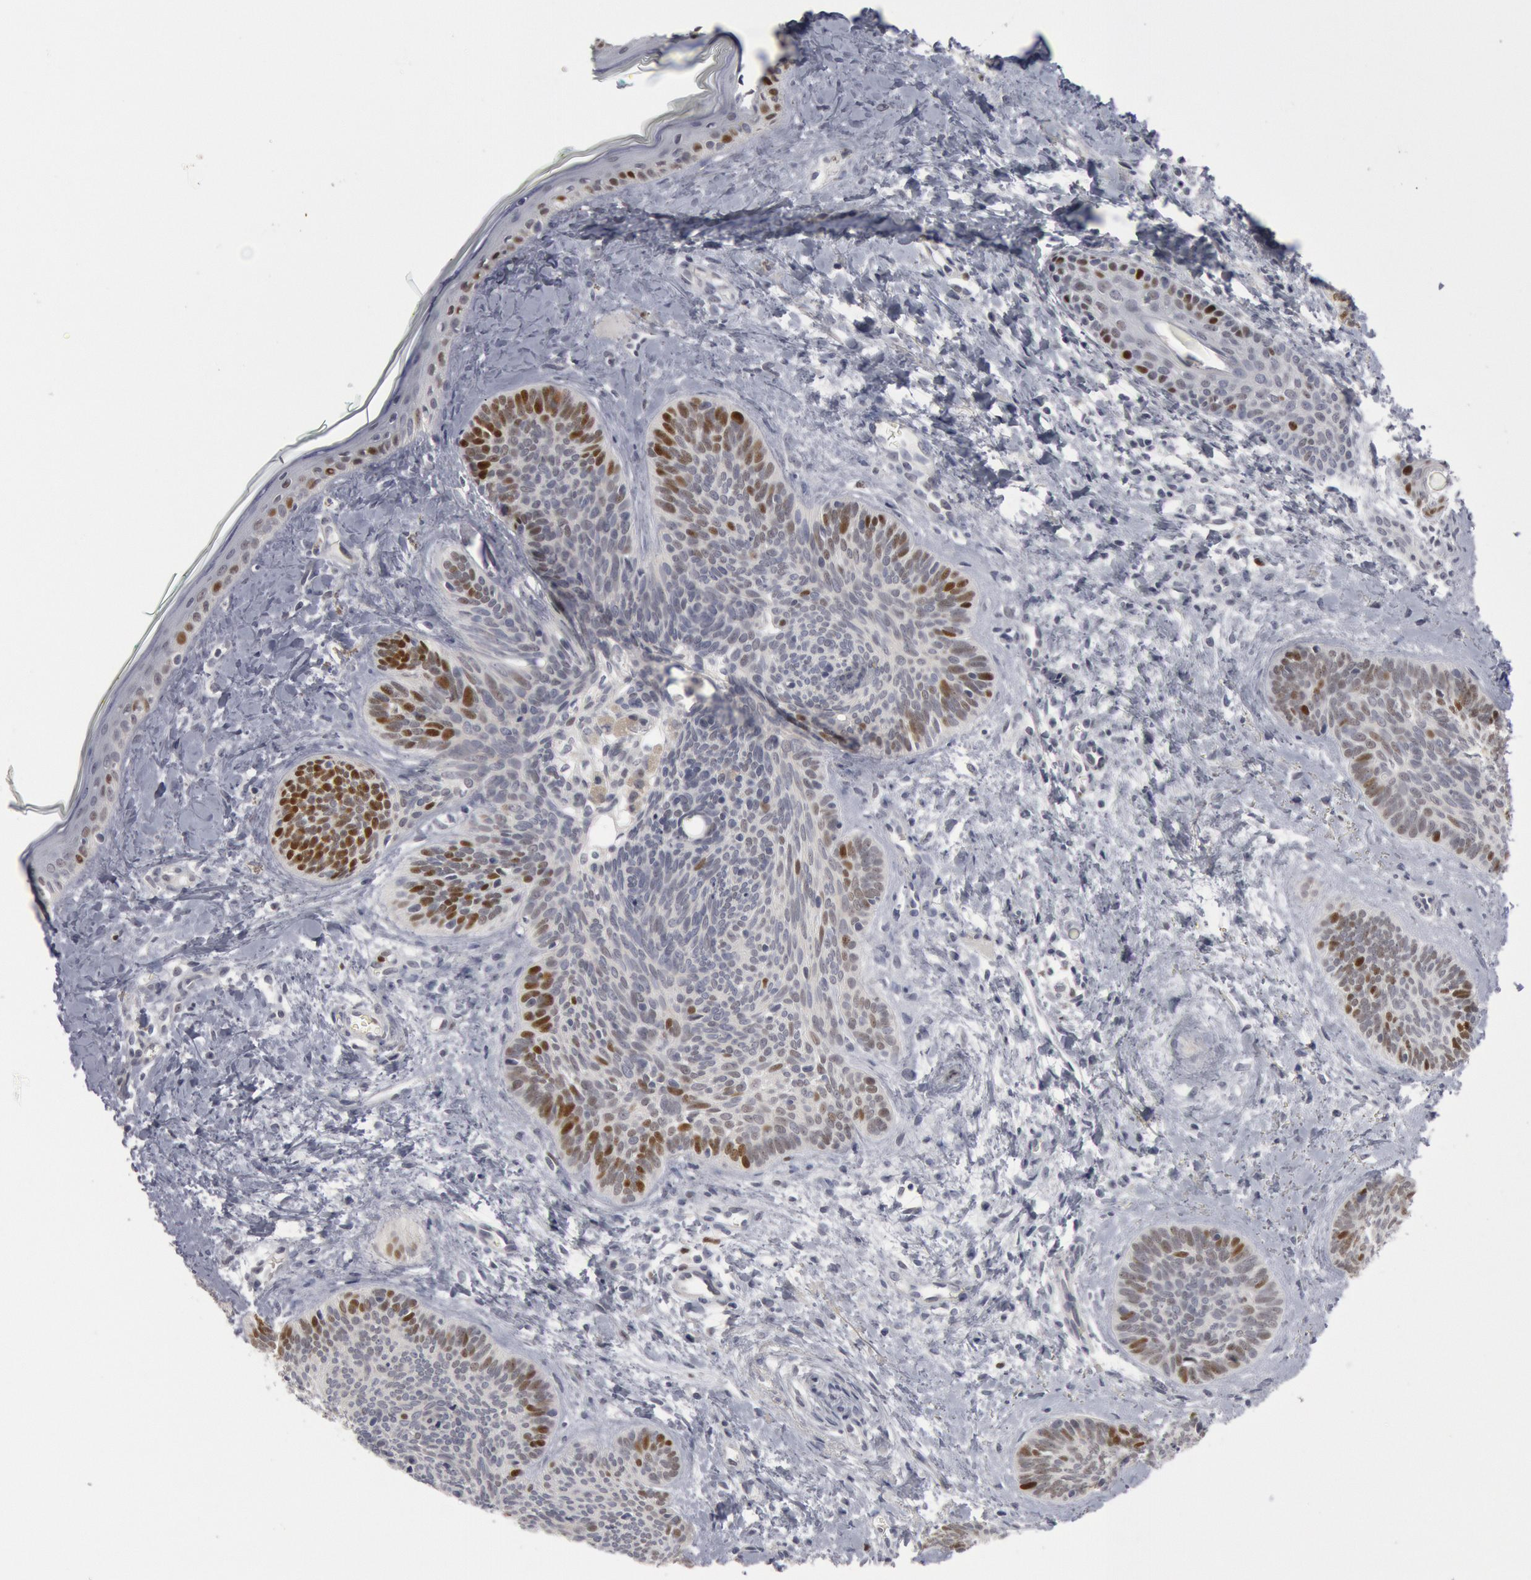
{"staining": {"intensity": "moderate", "quantity": "<25%", "location": "nuclear"}, "tissue": "skin cancer", "cell_type": "Tumor cells", "image_type": "cancer", "snomed": [{"axis": "morphology", "description": "Basal cell carcinoma"}, {"axis": "topography", "description": "Skin"}], "caption": "Basal cell carcinoma (skin) was stained to show a protein in brown. There is low levels of moderate nuclear staining in about <25% of tumor cells.", "gene": "WDHD1", "patient": {"sex": "female", "age": 81}}